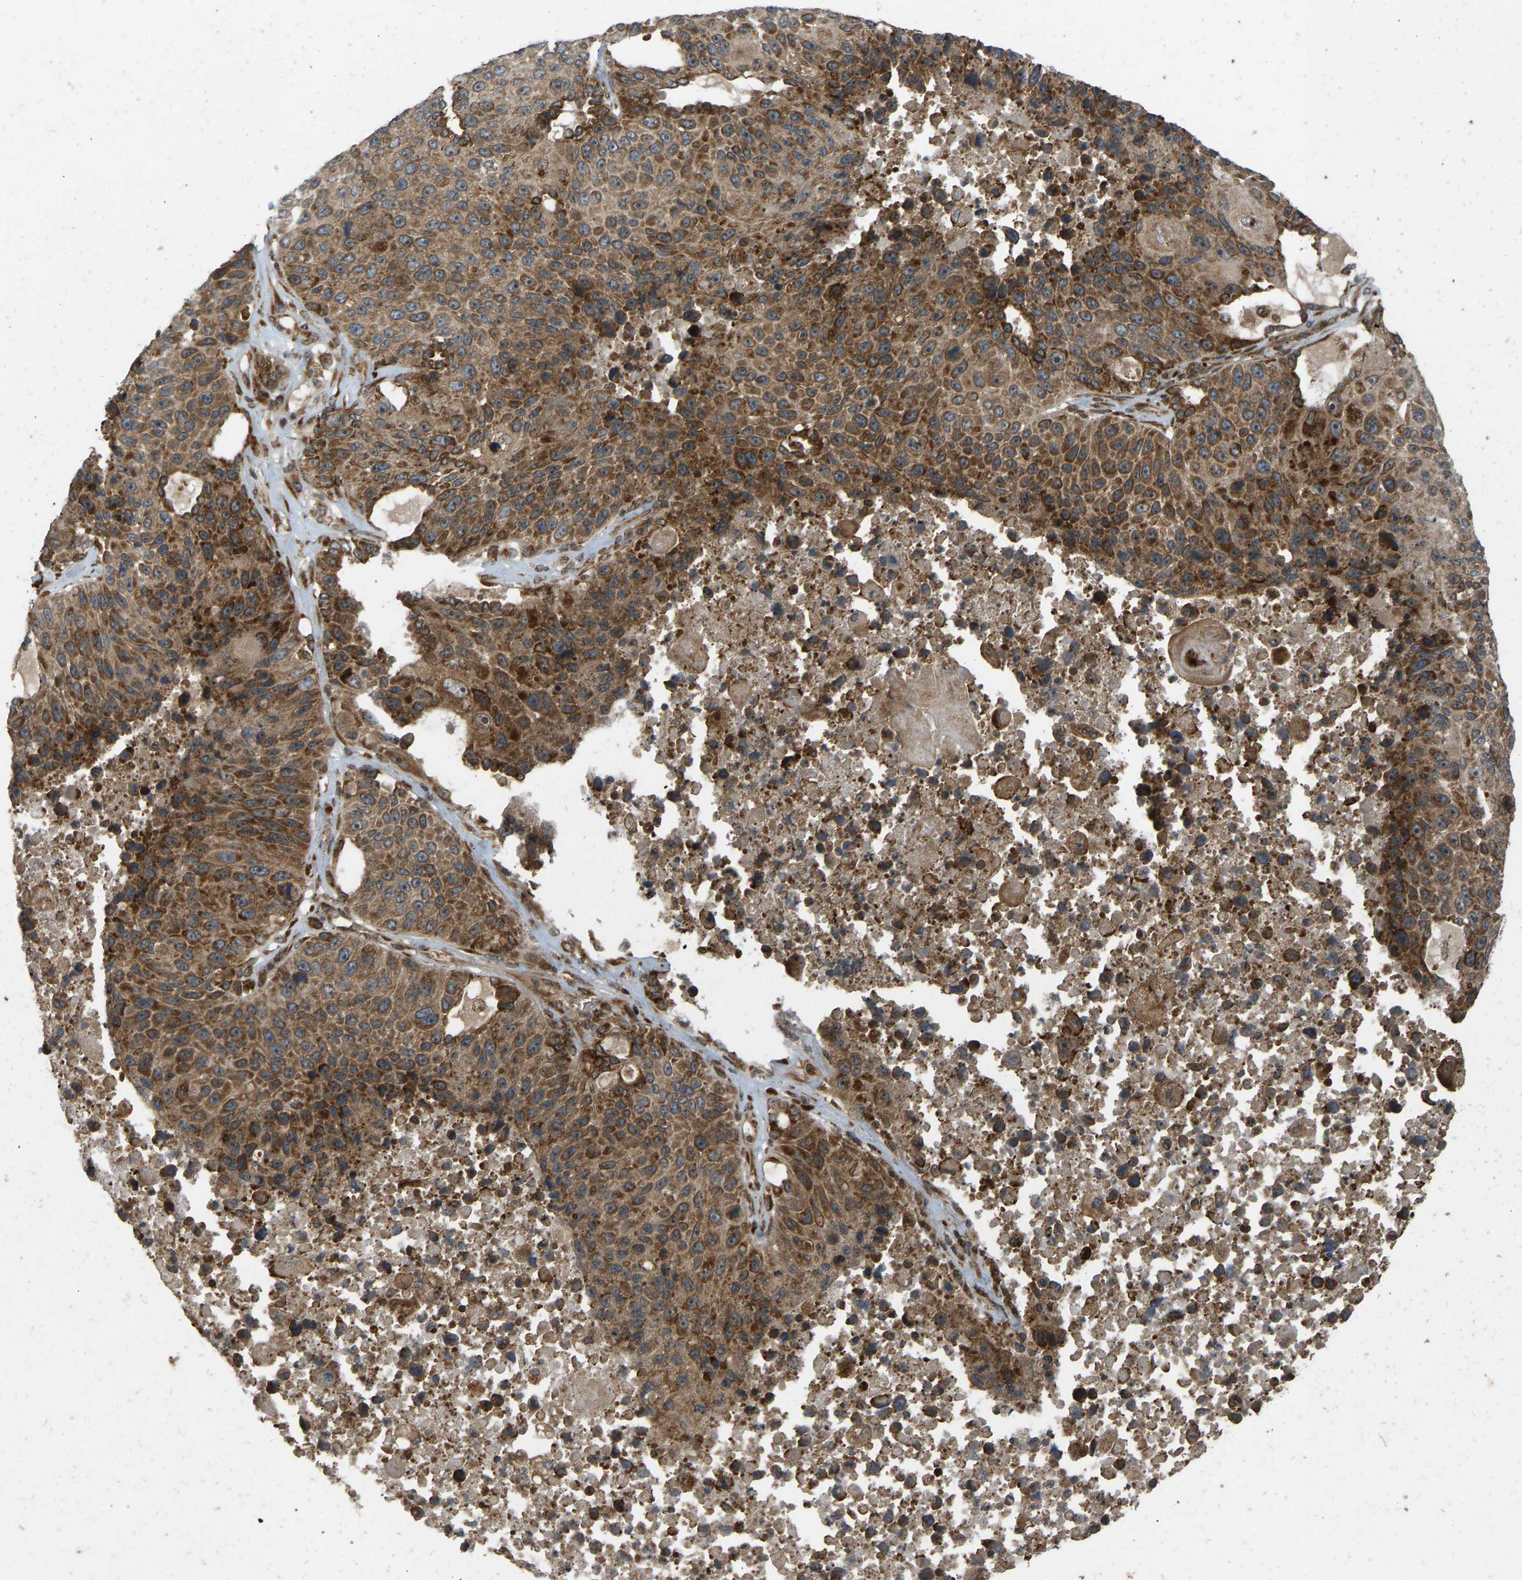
{"staining": {"intensity": "strong", "quantity": ">75%", "location": "cytoplasmic/membranous"}, "tissue": "lung cancer", "cell_type": "Tumor cells", "image_type": "cancer", "snomed": [{"axis": "morphology", "description": "Squamous cell carcinoma, NOS"}, {"axis": "topography", "description": "Lung"}], "caption": "Immunohistochemical staining of human lung cancer (squamous cell carcinoma) shows high levels of strong cytoplasmic/membranous positivity in about >75% of tumor cells.", "gene": "RPN2", "patient": {"sex": "male", "age": 61}}